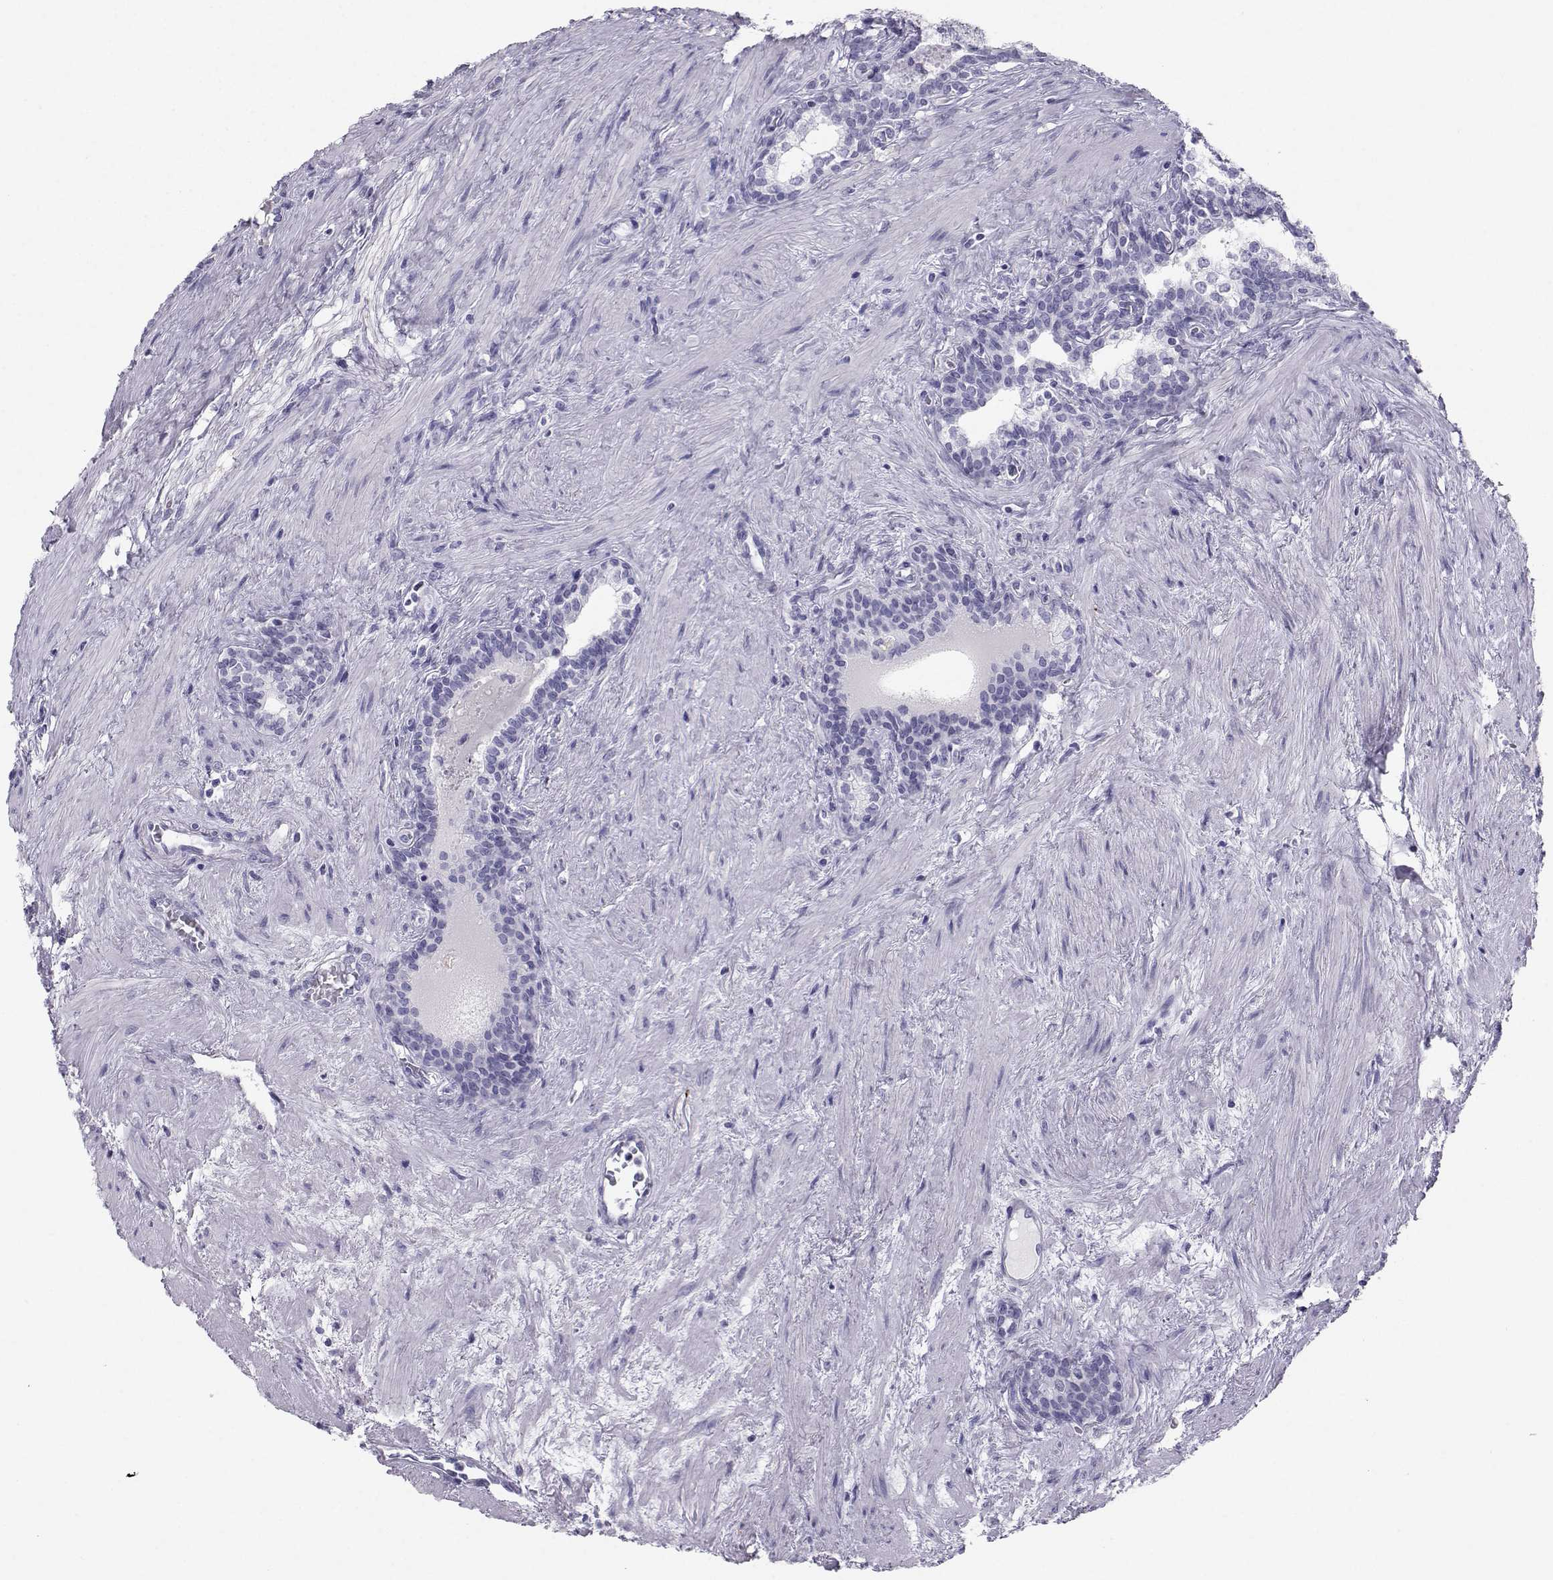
{"staining": {"intensity": "negative", "quantity": "none", "location": "none"}, "tissue": "prostate cancer", "cell_type": "Tumor cells", "image_type": "cancer", "snomed": [{"axis": "morphology", "description": "Adenocarcinoma, NOS"}, {"axis": "morphology", "description": "Adenocarcinoma, High grade"}, {"axis": "topography", "description": "Prostate"}], "caption": "Photomicrograph shows no significant protein staining in tumor cells of high-grade adenocarcinoma (prostate).", "gene": "SST", "patient": {"sex": "male", "age": 61}}